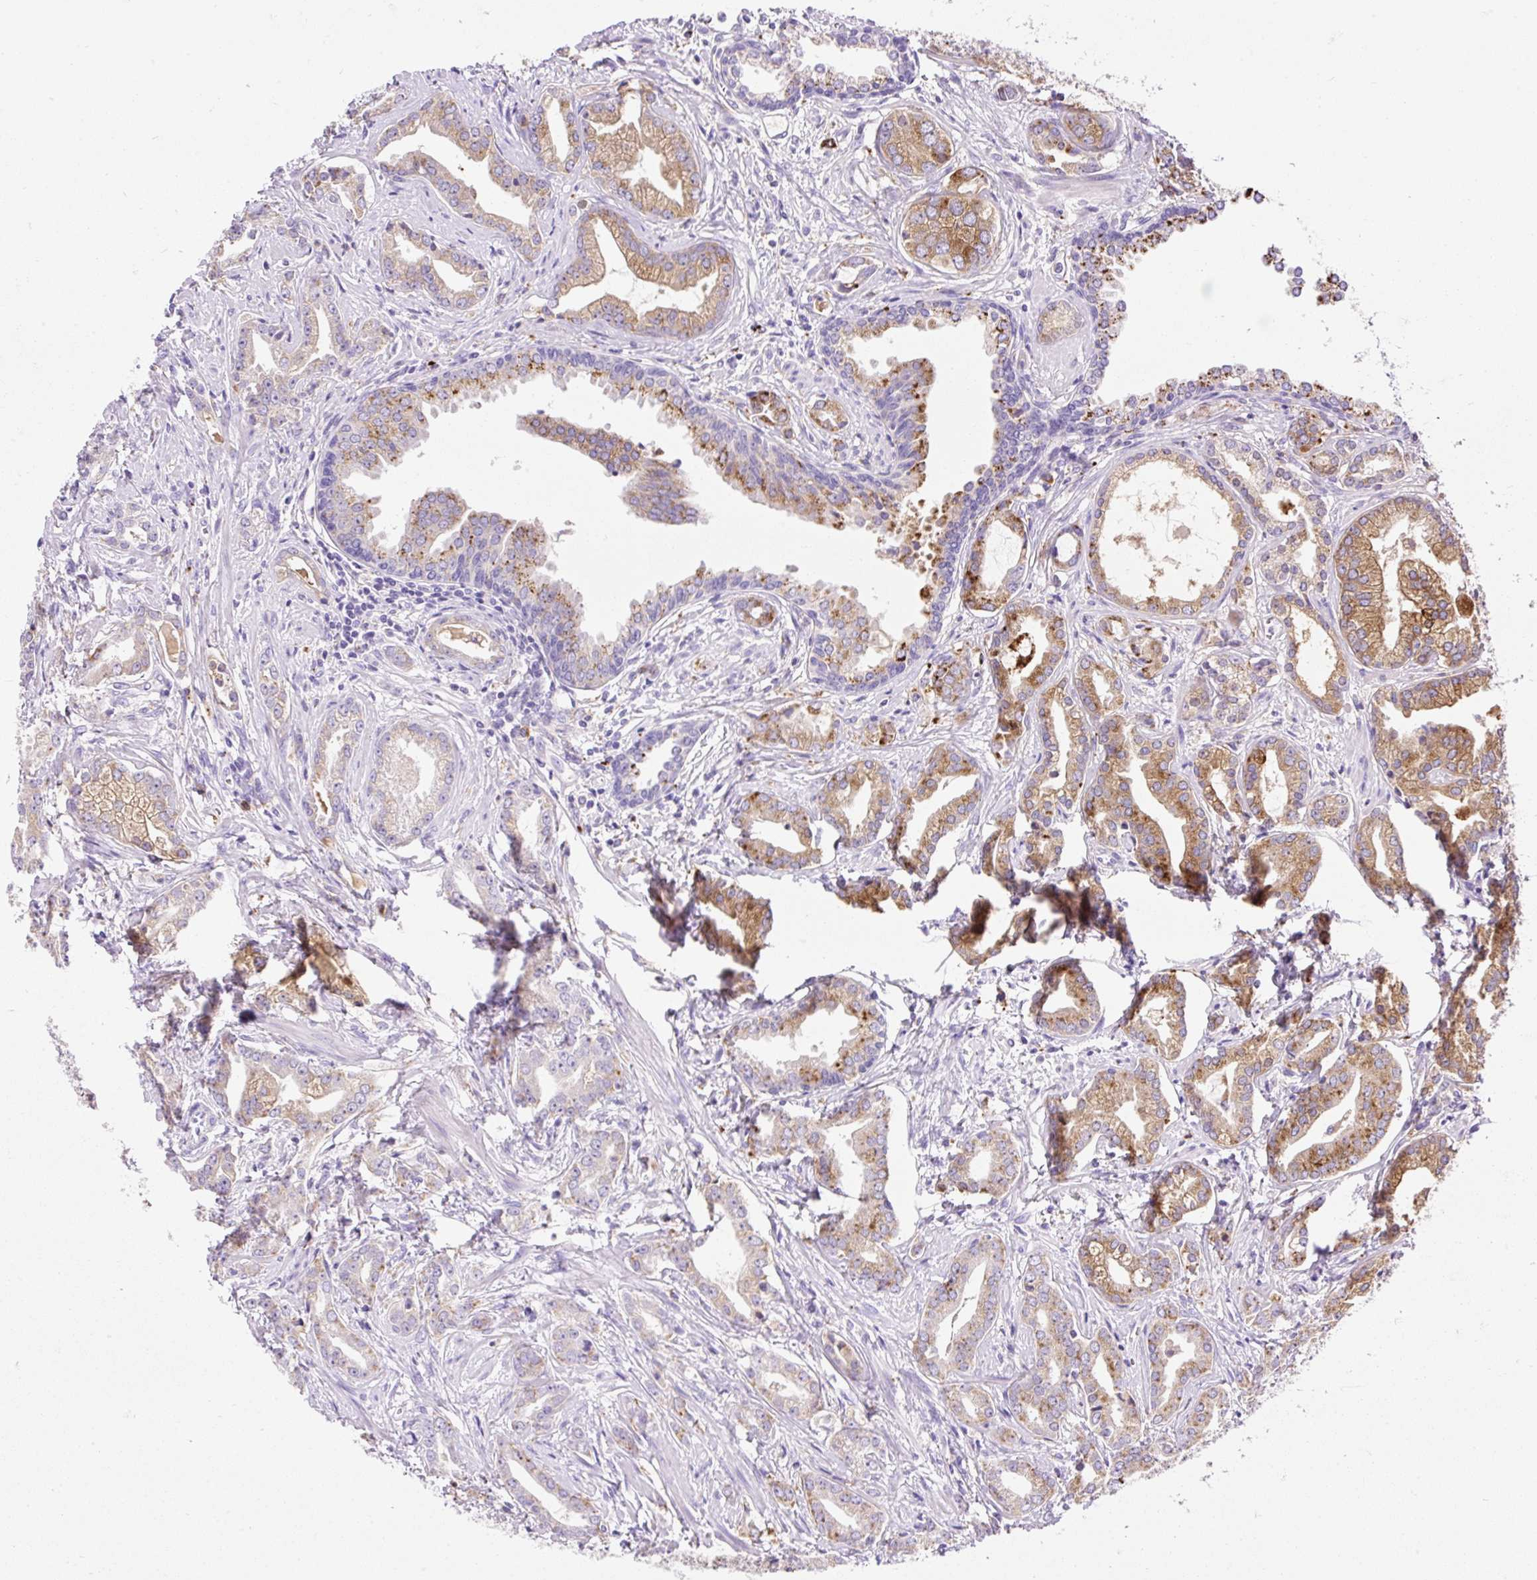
{"staining": {"intensity": "moderate", "quantity": "25%-75%", "location": "cytoplasmic/membranous"}, "tissue": "prostate cancer", "cell_type": "Tumor cells", "image_type": "cancer", "snomed": [{"axis": "morphology", "description": "Adenocarcinoma, Medium grade"}, {"axis": "topography", "description": "Prostate"}], "caption": "IHC of prostate medium-grade adenocarcinoma shows medium levels of moderate cytoplasmic/membranous staining in approximately 25%-75% of tumor cells. (DAB = brown stain, brightfield microscopy at high magnification).", "gene": "HEXB", "patient": {"sex": "male", "age": 57}}